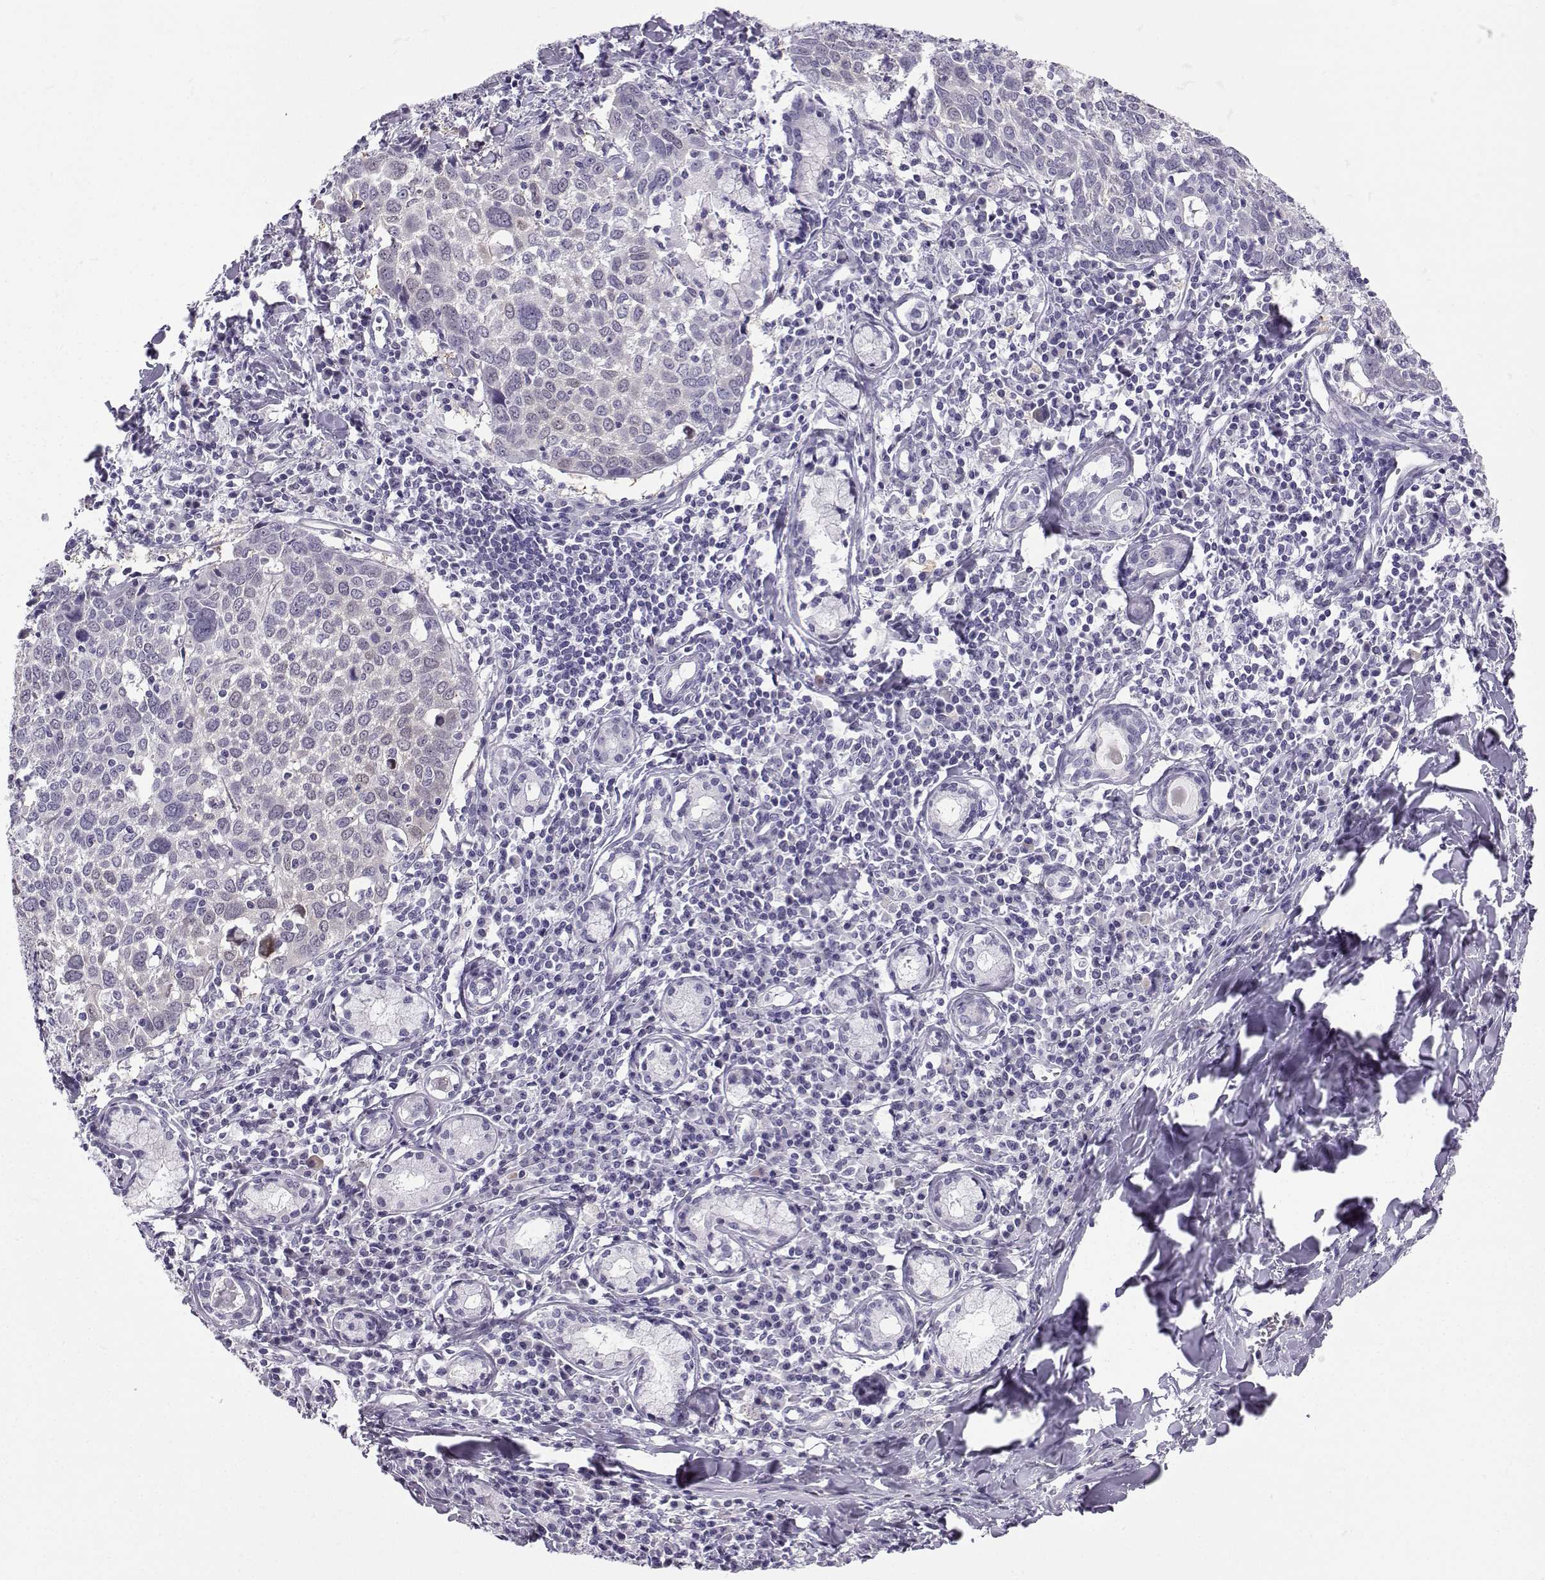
{"staining": {"intensity": "moderate", "quantity": "<25%", "location": "cytoplasmic/membranous"}, "tissue": "lung cancer", "cell_type": "Tumor cells", "image_type": "cancer", "snomed": [{"axis": "morphology", "description": "Squamous cell carcinoma, NOS"}, {"axis": "topography", "description": "Lung"}], "caption": "Immunohistochemistry (IHC) (DAB) staining of human lung cancer demonstrates moderate cytoplasmic/membranous protein staining in about <25% of tumor cells.", "gene": "ZBTB8B", "patient": {"sex": "male", "age": 57}}